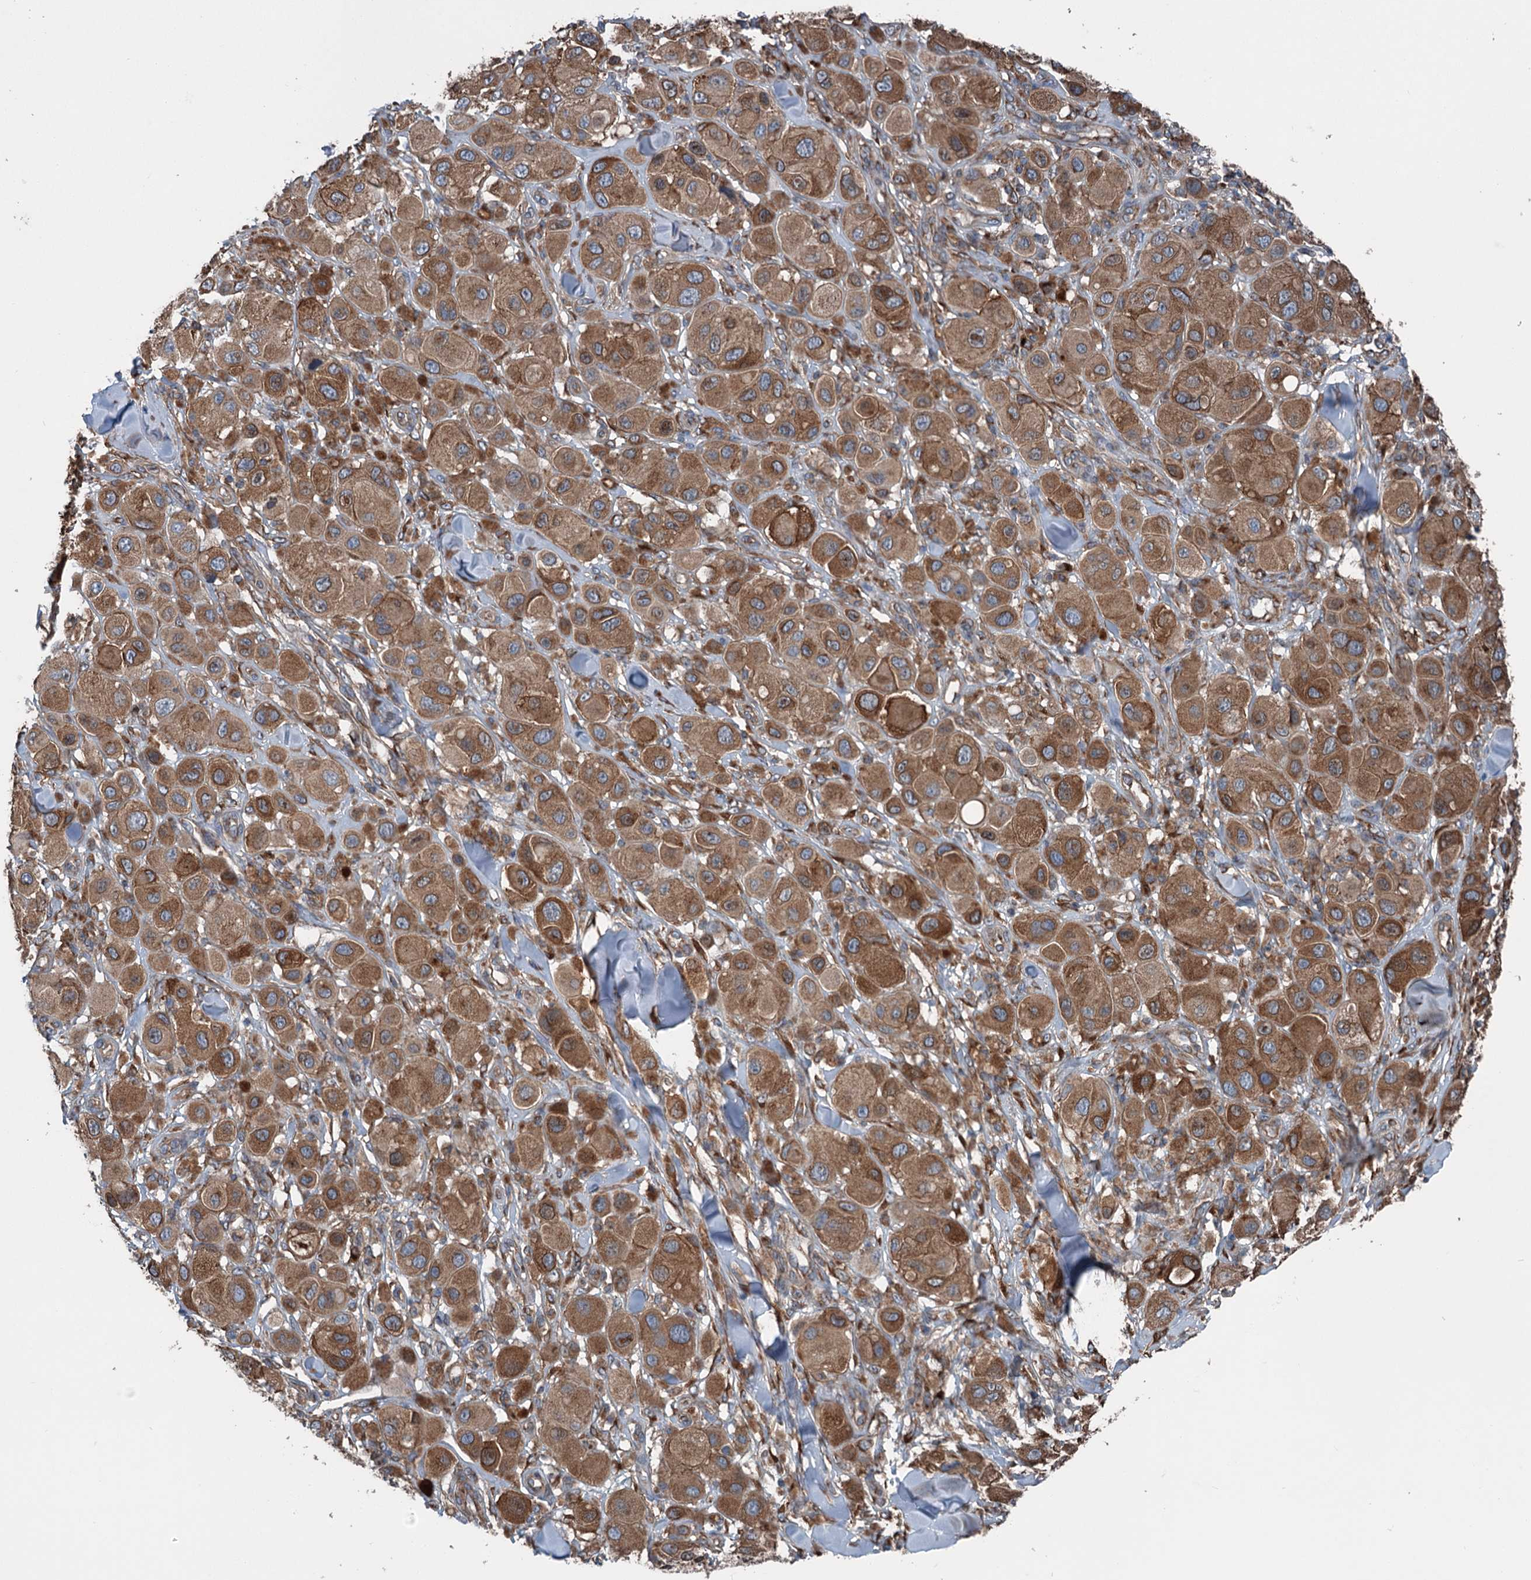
{"staining": {"intensity": "moderate", "quantity": ">75%", "location": "cytoplasmic/membranous"}, "tissue": "melanoma", "cell_type": "Tumor cells", "image_type": "cancer", "snomed": [{"axis": "morphology", "description": "Malignant melanoma, Metastatic site"}, {"axis": "topography", "description": "Skin"}], "caption": "Melanoma stained with a brown dye displays moderate cytoplasmic/membranous positive positivity in approximately >75% of tumor cells.", "gene": "CALCOCO1", "patient": {"sex": "male", "age": 41}}